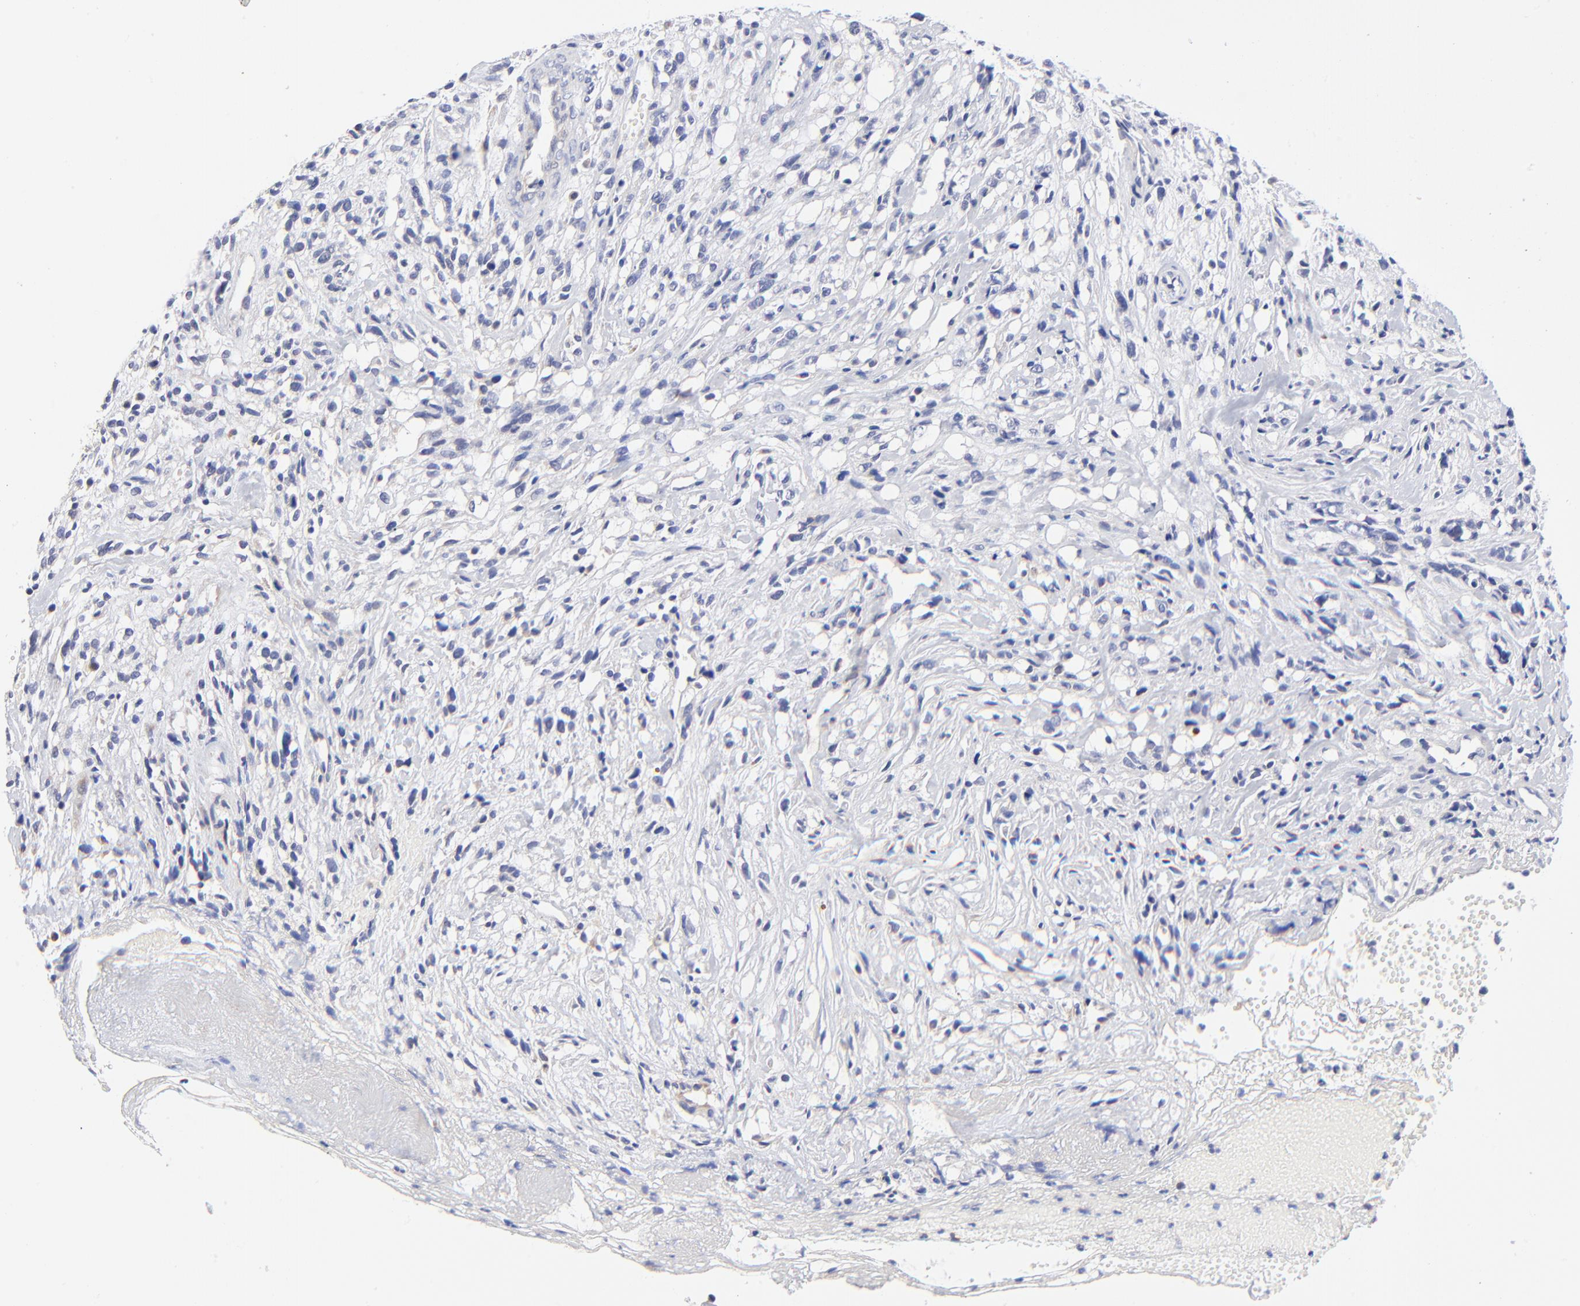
{"staining": {"intensity": "negative", "quantity": "none", "location": "none"}, "tissue": "glioma", "cell_type": "Tumor cells", "image_type": "cancer", "snomed": [{"axis": "morphology", "description": "Glioma, malignant, High grade"}, {"axis": "topography", "description": "Brain"}], "caption": "High magnification brightfield microscopy of malignant glioma (high-grade) stained with DAB (3,3'-diaminobenzidine) (brown) and counterstained with hematoxylin (blue): tumor cells show no significant positivity.", "gene": "FBXL12", "patient": {"sex": "male", "age": 66}}